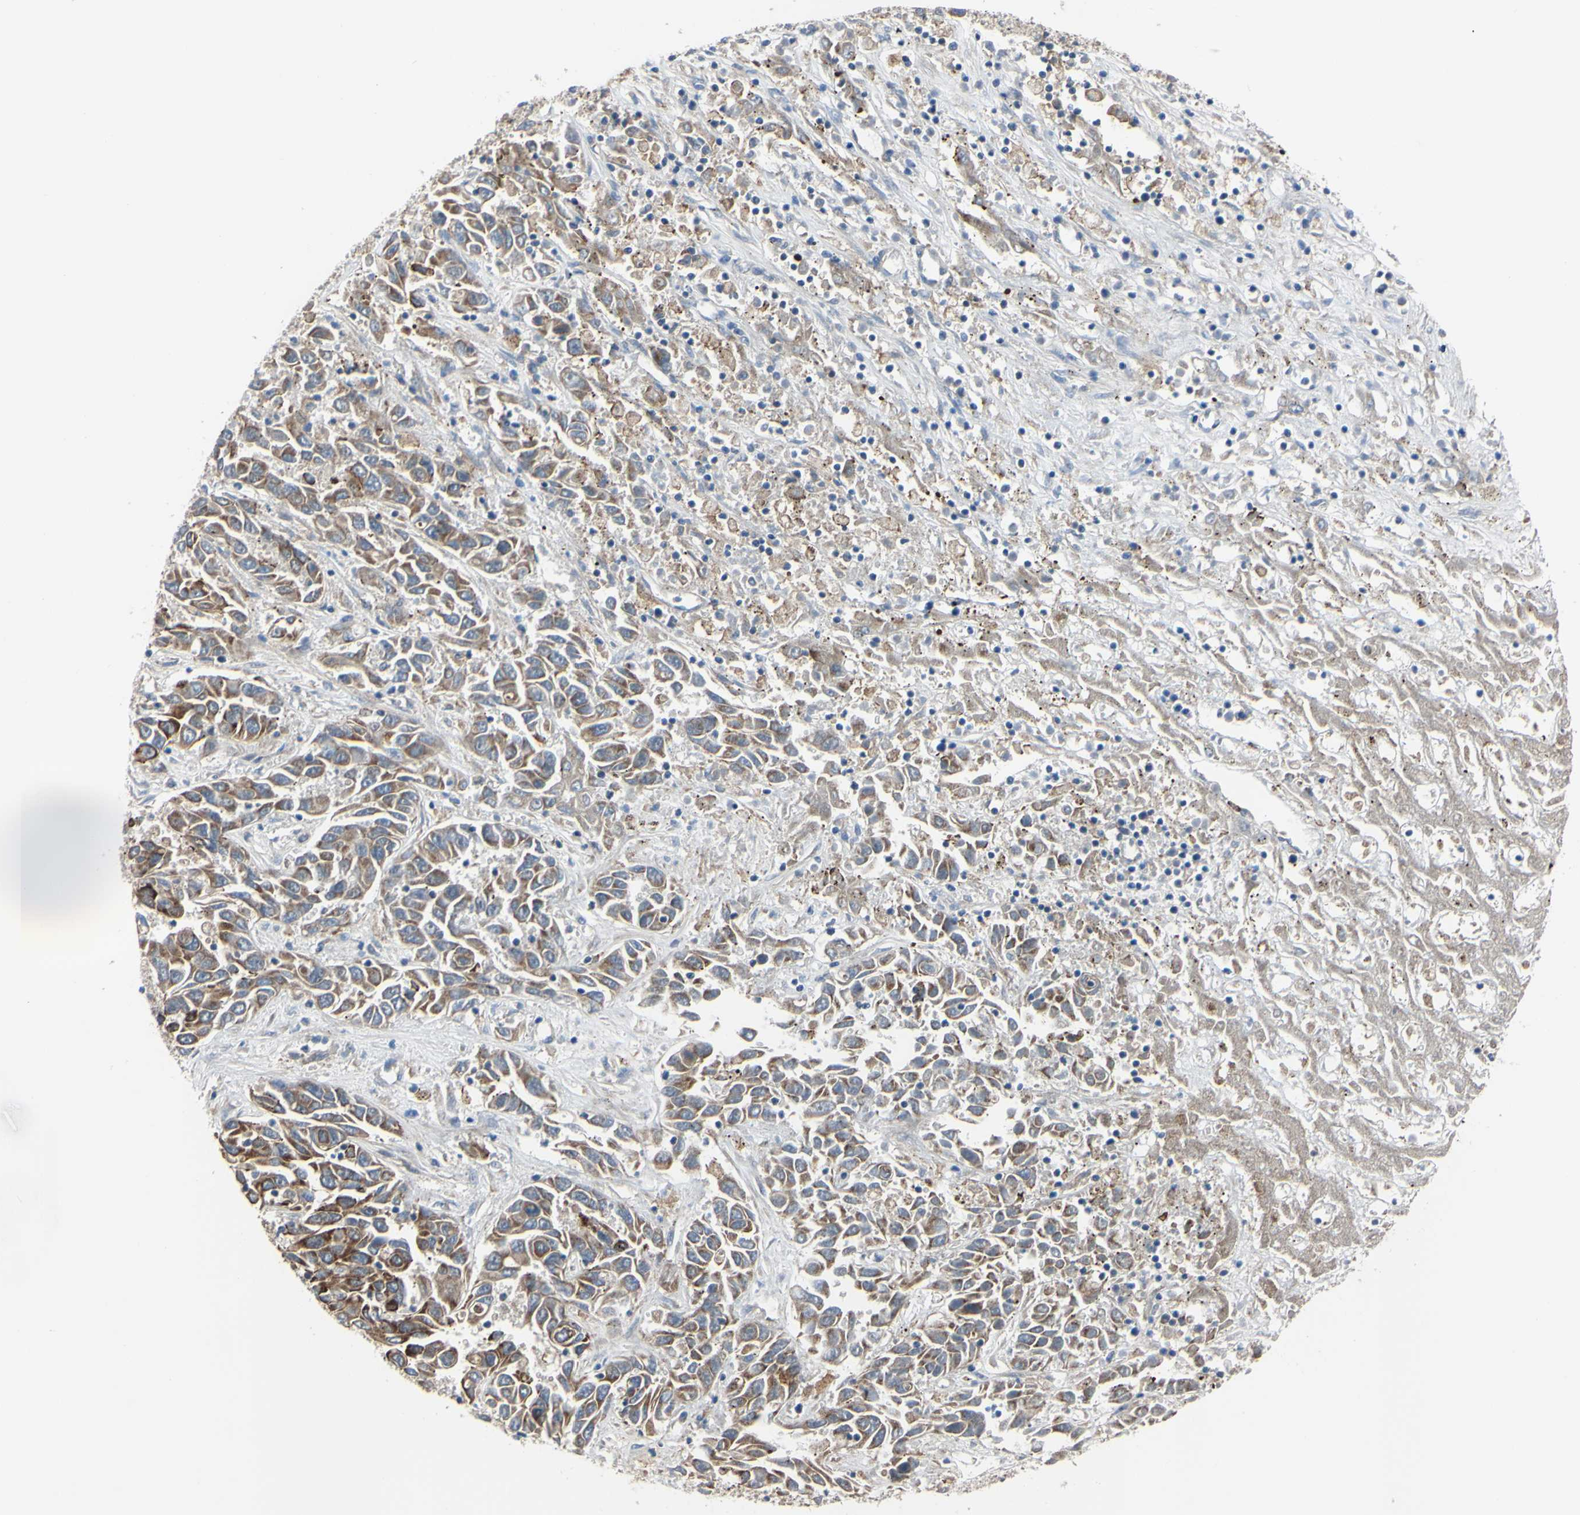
{"staining": {"intensity": "moderate", "quantity": ">75%", "location": "cytoplasmic/membranous"}, "tissue": "liver cancer", "cell_type": "Tumor cells", "image_type": "cancer", "snomed": [{"axis": "morphology", "description": "Cholangiocarcinoma"}, {"axis": "topography", "description": "Liver"}], "caption": "A high-resolution image shows IHC staining of liver cholangiocarcinoma, which shows moderate cytoplasmic/membranous positivity in about >75% of tumor cells.", "gene": "XIAP", "patient": {"sex": "female", "age": 52}}